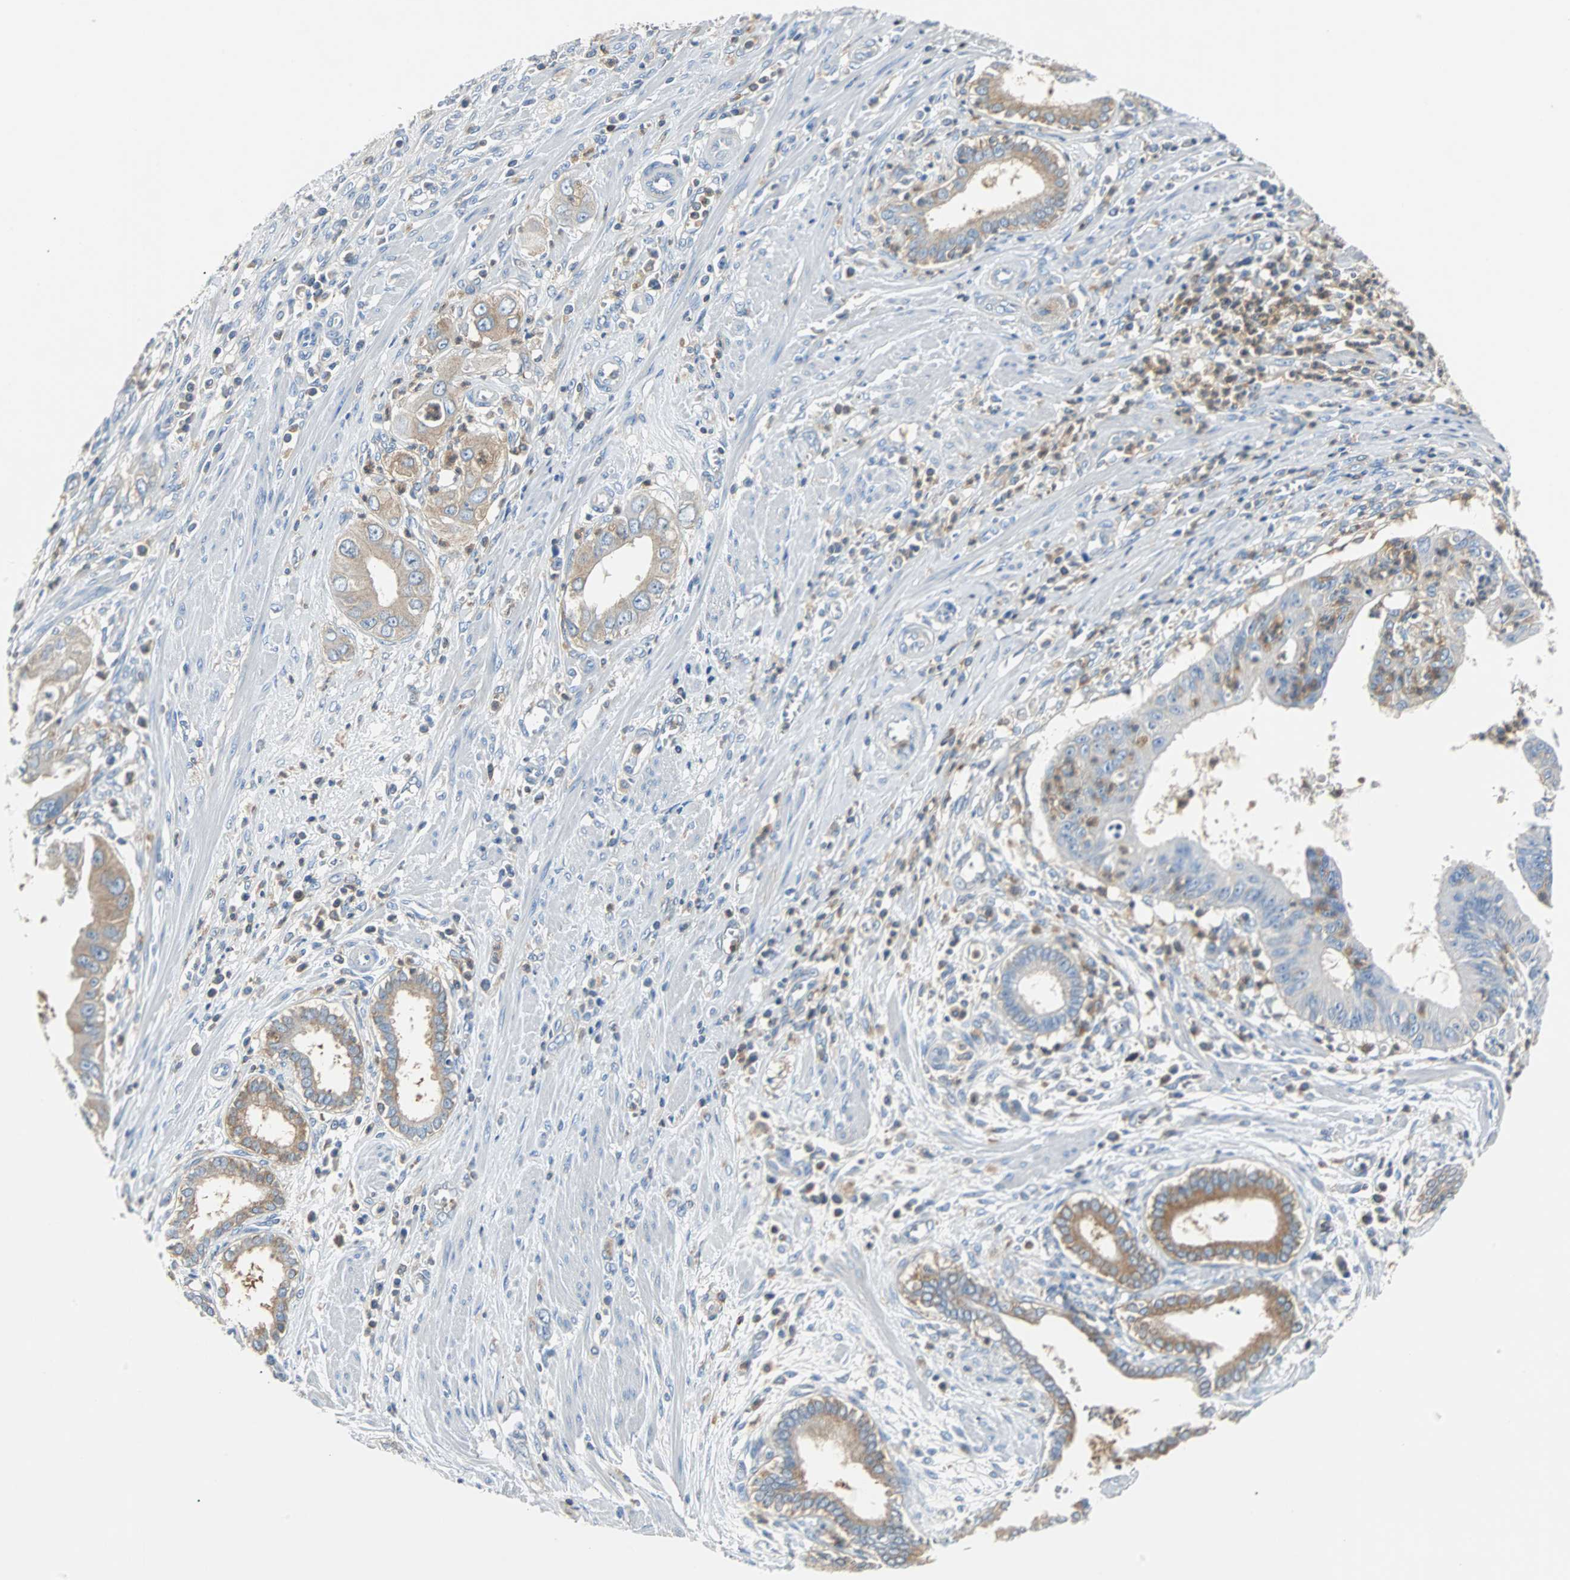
{"staining": {"intensity": "weak", "quantity": "<25%", "location": "cytoplasmic/membranous"}, "tissue": "pancreatic cancer", "cell_type": "Tumor cells", "image_type": "cancer", "snomed": [{"axis": "morphology", "description": "Normal tissue, NOS"}, {"axis": "topography", "description": "Lymph node"}], "caption": "Tumor cells show no significant protein staining in pancreatic cancer.", "gene": "TSC22D4", "patient": {"sex": "male", "age": 50}}